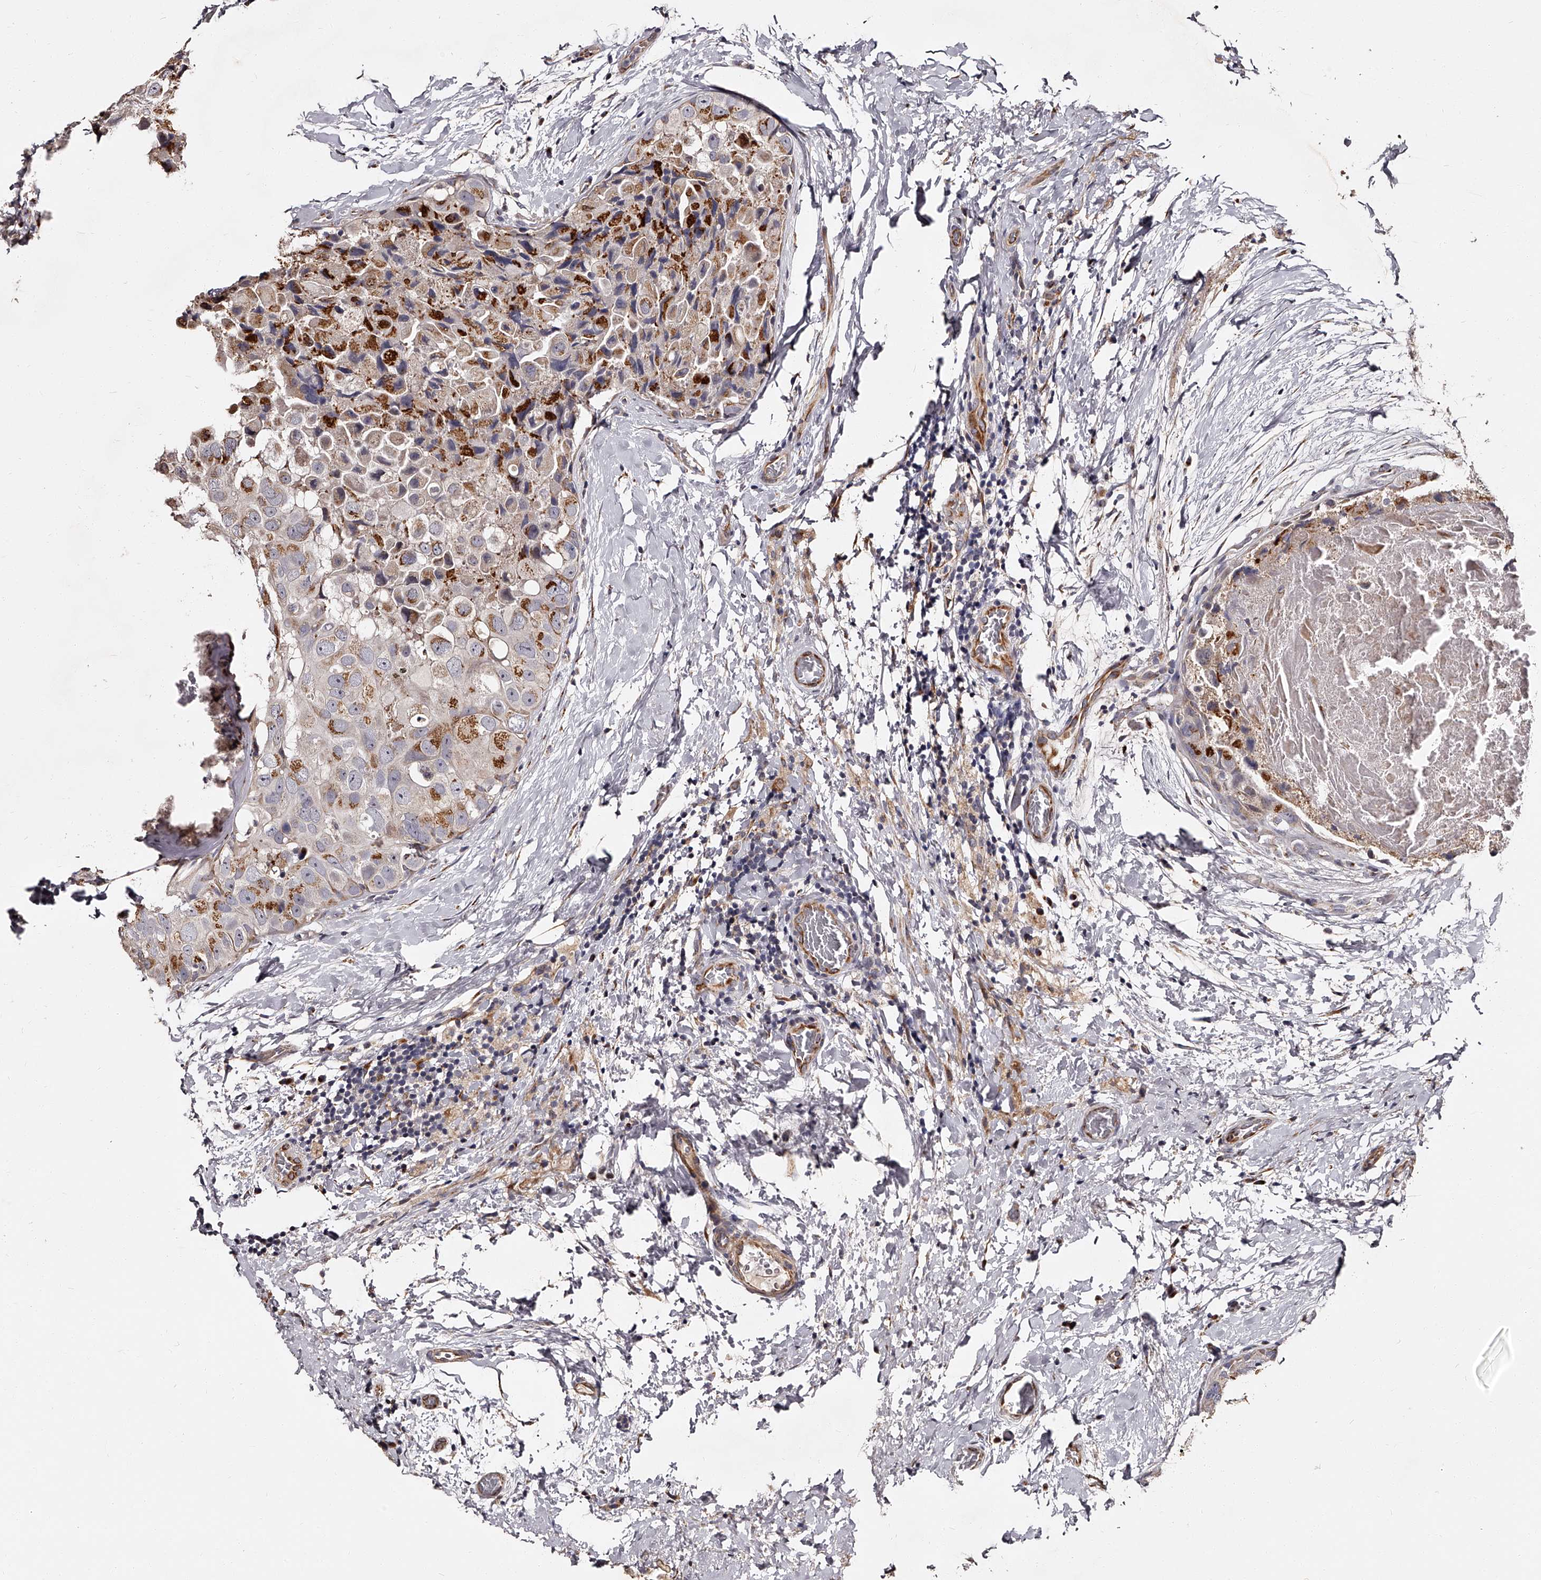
{"staining": {"intensity": "moderate", "quantity": "25%-75%", "location": "cytoplasmic/membranous"}, "tissue": "breast cancer", "cell_type": "Tumor cells", "image_type": "cancer", "snomed": [{"axis": "morphology", "description": "Duct carcinoma"}, {"axis": "topography", "description": "Breast"}], "caption": "Immunohistochemistry (IHC) (DAB (3,3'-diaminobenzidine)) staining of human breast invasive ductal carcinoma exhibits moderate cytoplasmic/membranous protein expression in about 25%-75% of tumor cells.", "gene": "RSC1A1", "patient": {"sex": "female", "age": 62}}